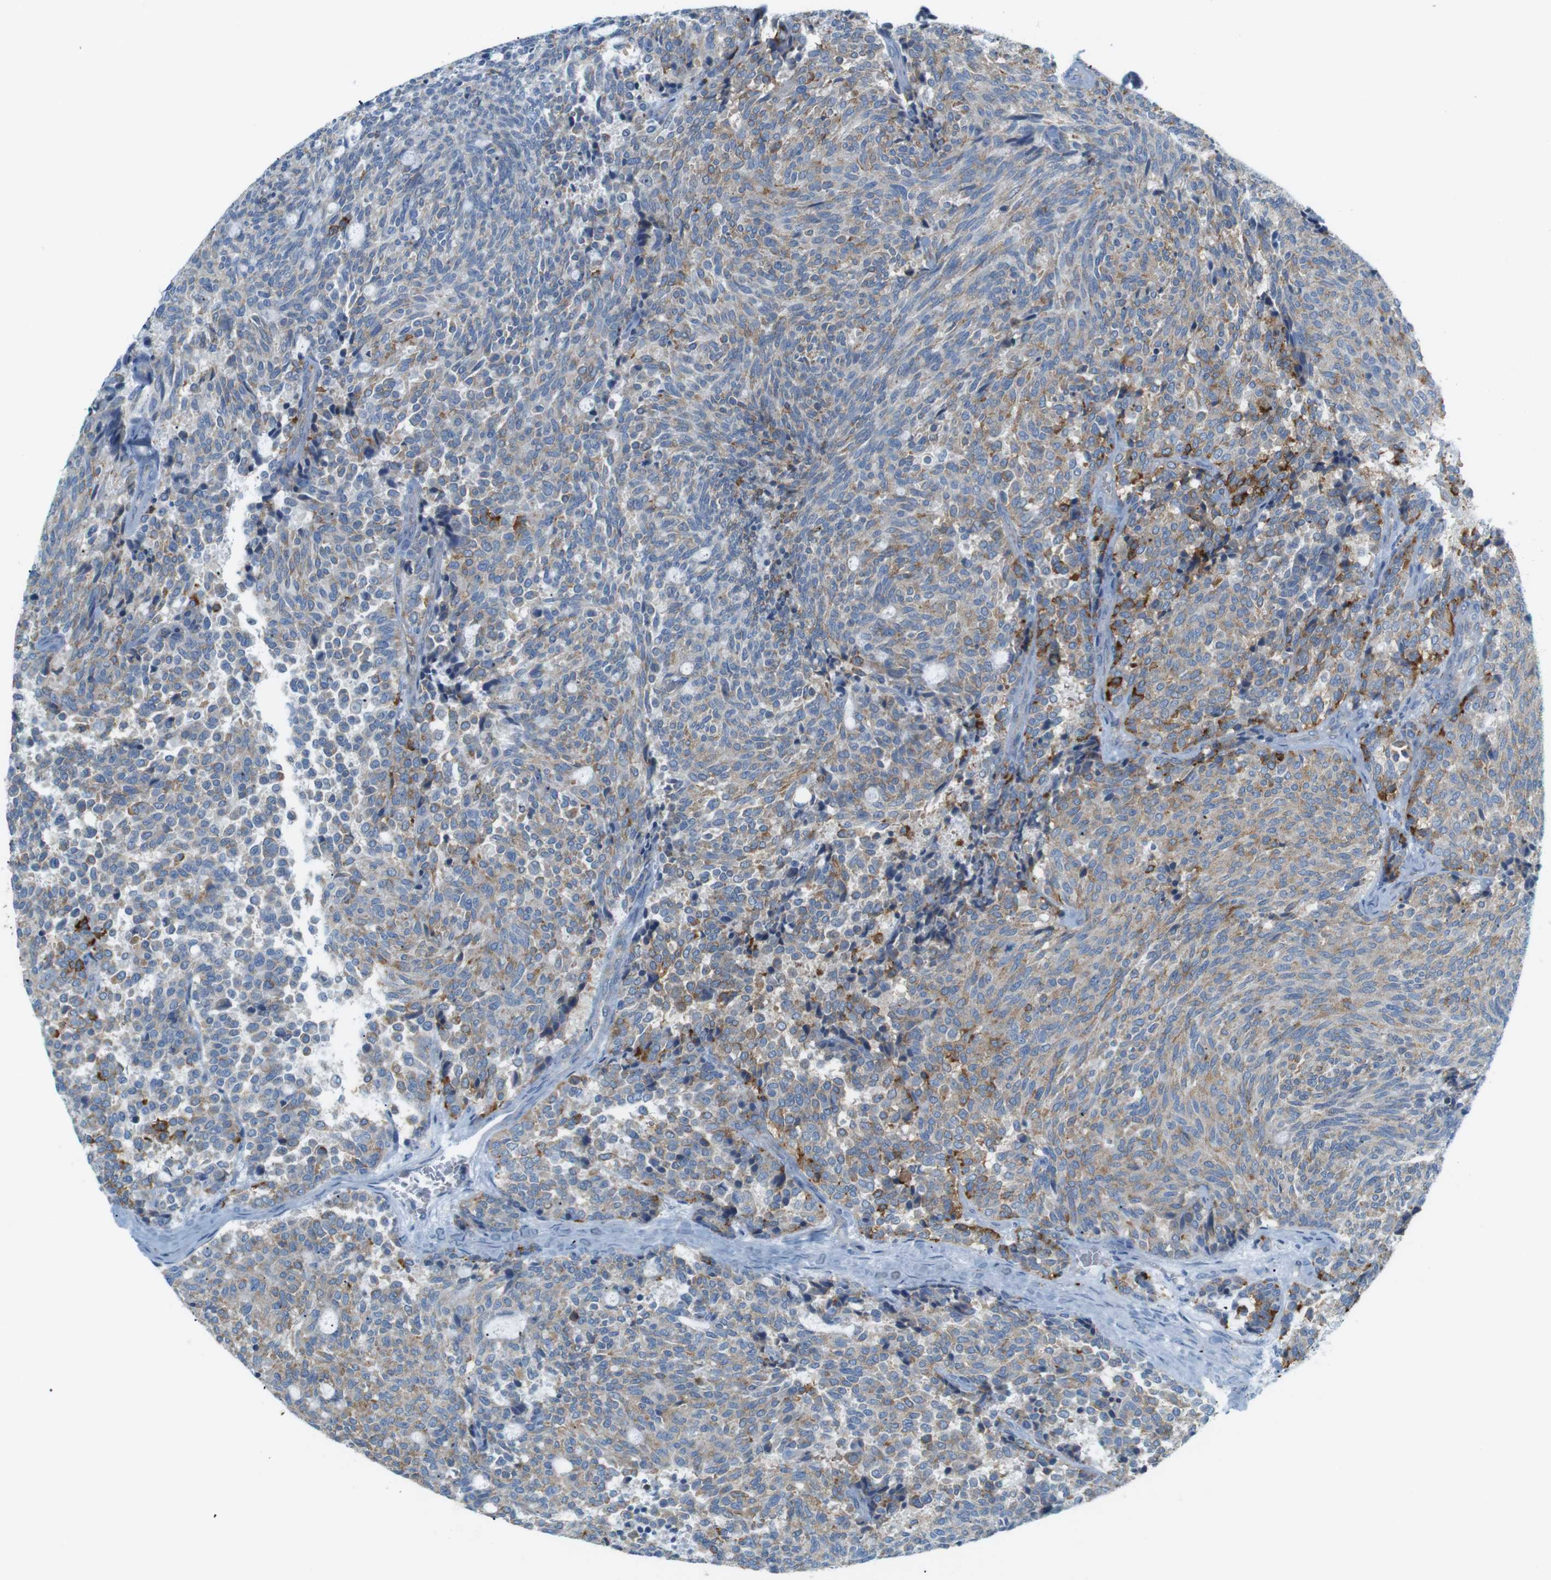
{"staining": {"intensity": "weak", "quantity": "25%-75%", "location": "cytoplasmic/membranous"}, "tissue": "carcinoid", "cell_type": "Tumor cells", "image_type": "cancer", "snomed": [{"axis": "morphology", "description": "Carcinoid, malignant, NOS"}, {"axis": "topography", "description": "Pancreas"}], "caption": "Weak cytoplasmic/membranous protein staining is identified in approximately 25%-75% of tumor cells in carcinoid.", "gene": "VAMP1", "patient": {"sex": "female", "age": 54}}